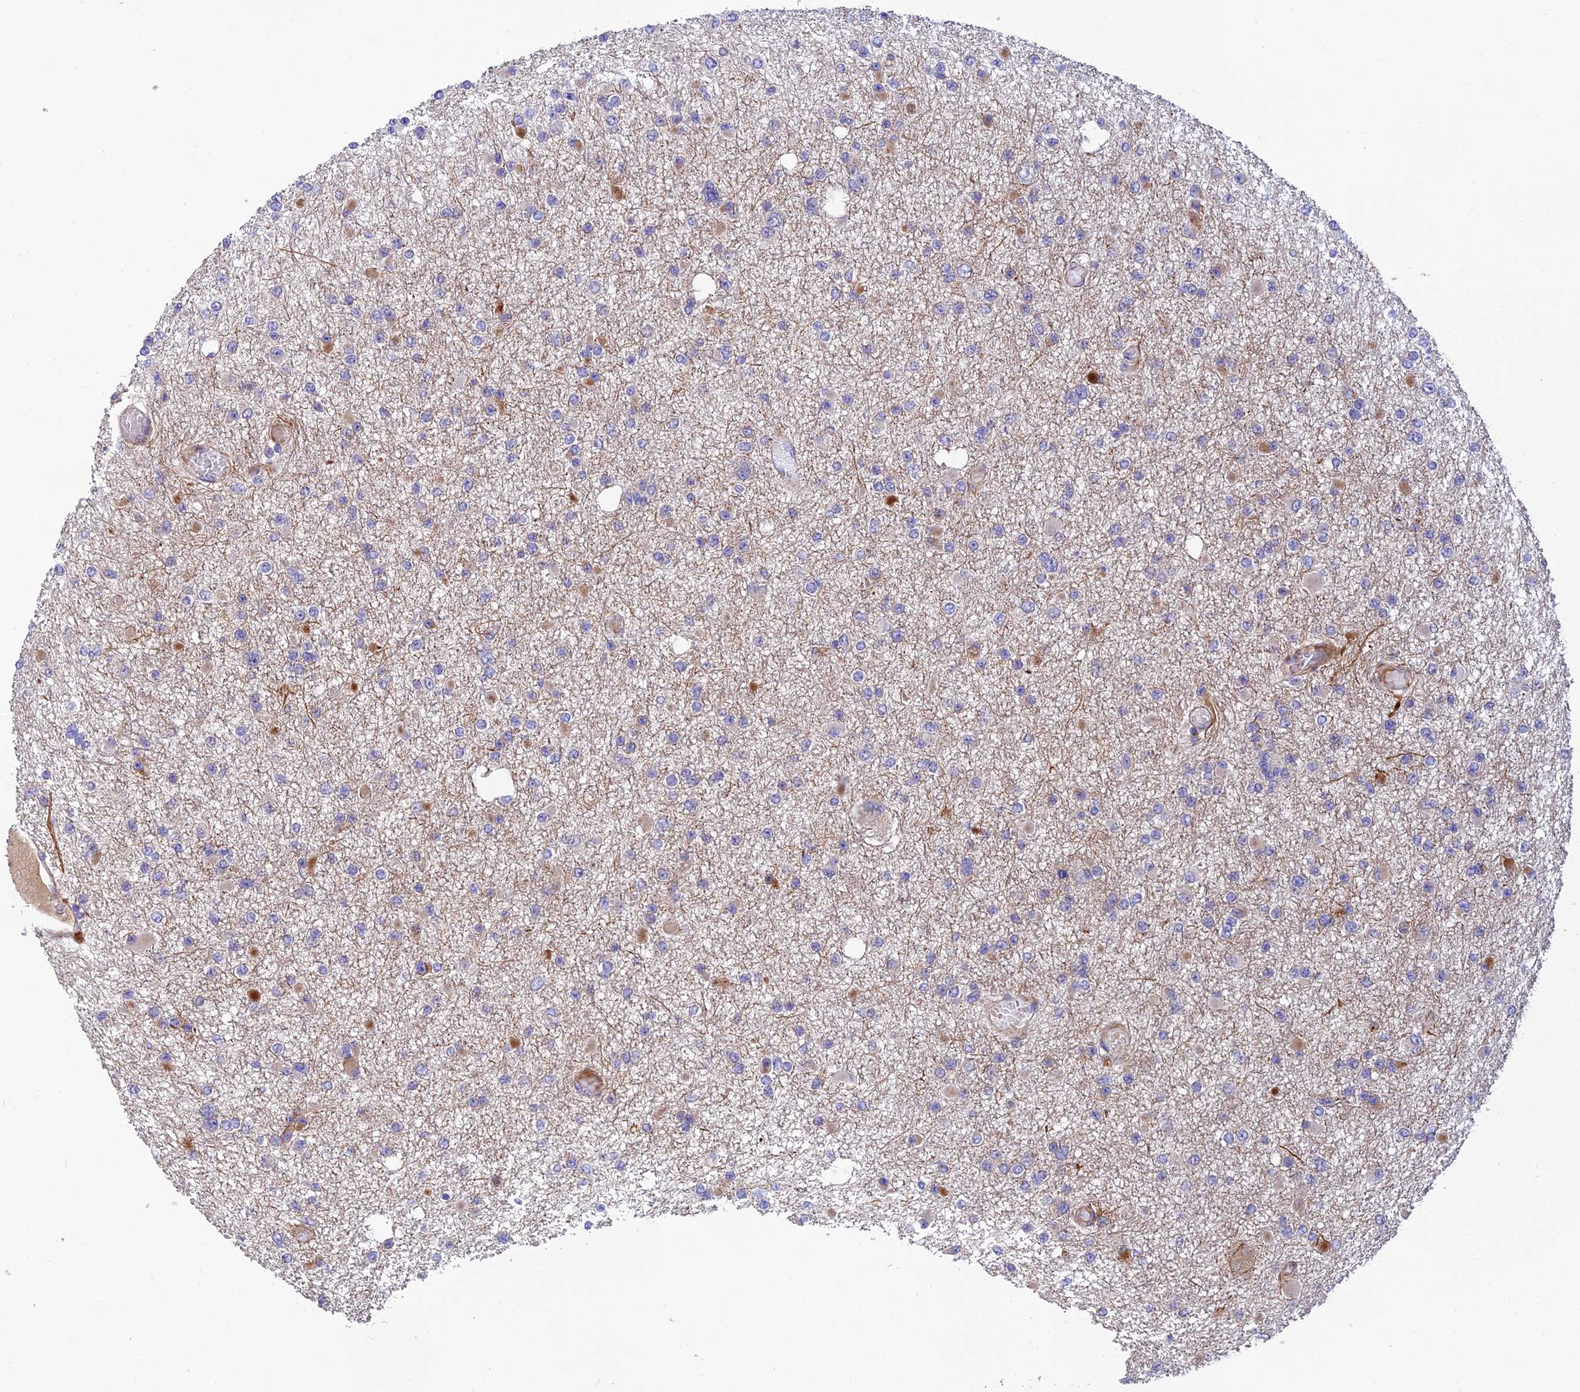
{"staining": {"intensity": "weak", "quantity": "<25%", "location": "cytoplasmic/membranous"}, "tissue": "glioma", "cell_type": "Tumor cells", "image_type": "cancer", "snomed": [{"axis": "morphology", "description": "Glioma, malignant, Low grade"}, {"axis": "topography", "description": "Brain"}], "caption": "Tumor cells are negative for protein expression in human glioma.", "gene": "CPSF4L", "patient": {"sex": "female", "age": 22}}